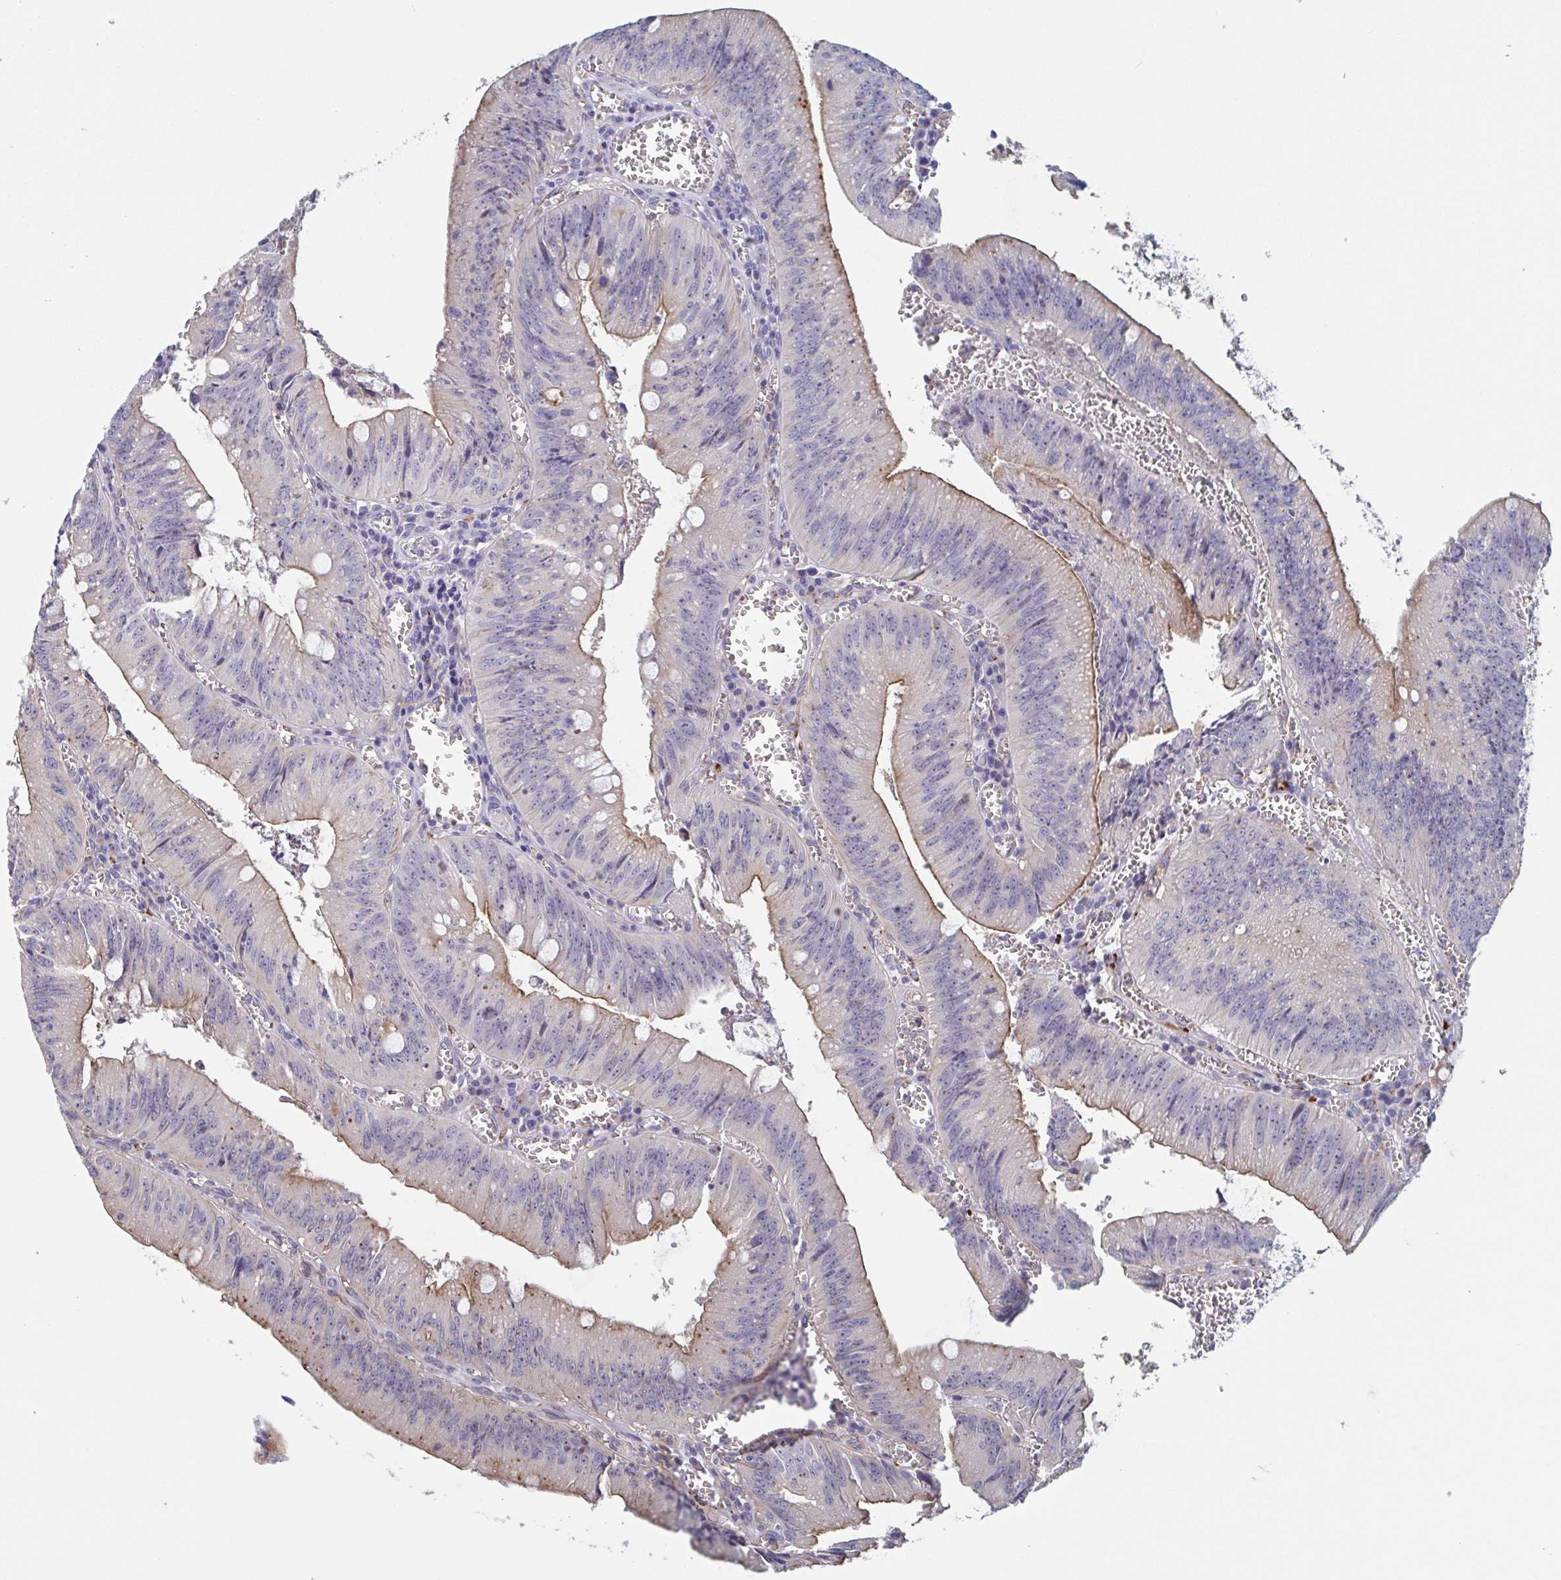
{"staining": {"intensity": "moderate", "quantity": "25%-75%", "location": "cytoplasmic/membranous"}, "tissue": "colorectal cancer", "cell_type": "Tumor cells", "image_type": "cancer", "snomed": [{"axis": "morphology", "description": "Adenocarcinoma, NOS"}, {"axis": "topography", "description": "Rectum"}], "caption": "There is medium levels of moderate cytoplasmic/membranous positivity in tumor cells of adenocarcinoma (colorectal), as demonstrated by immunohistochemical staining (brown color).", "gene": "ST14", "patient": {"sex": "female", "age": 81}}